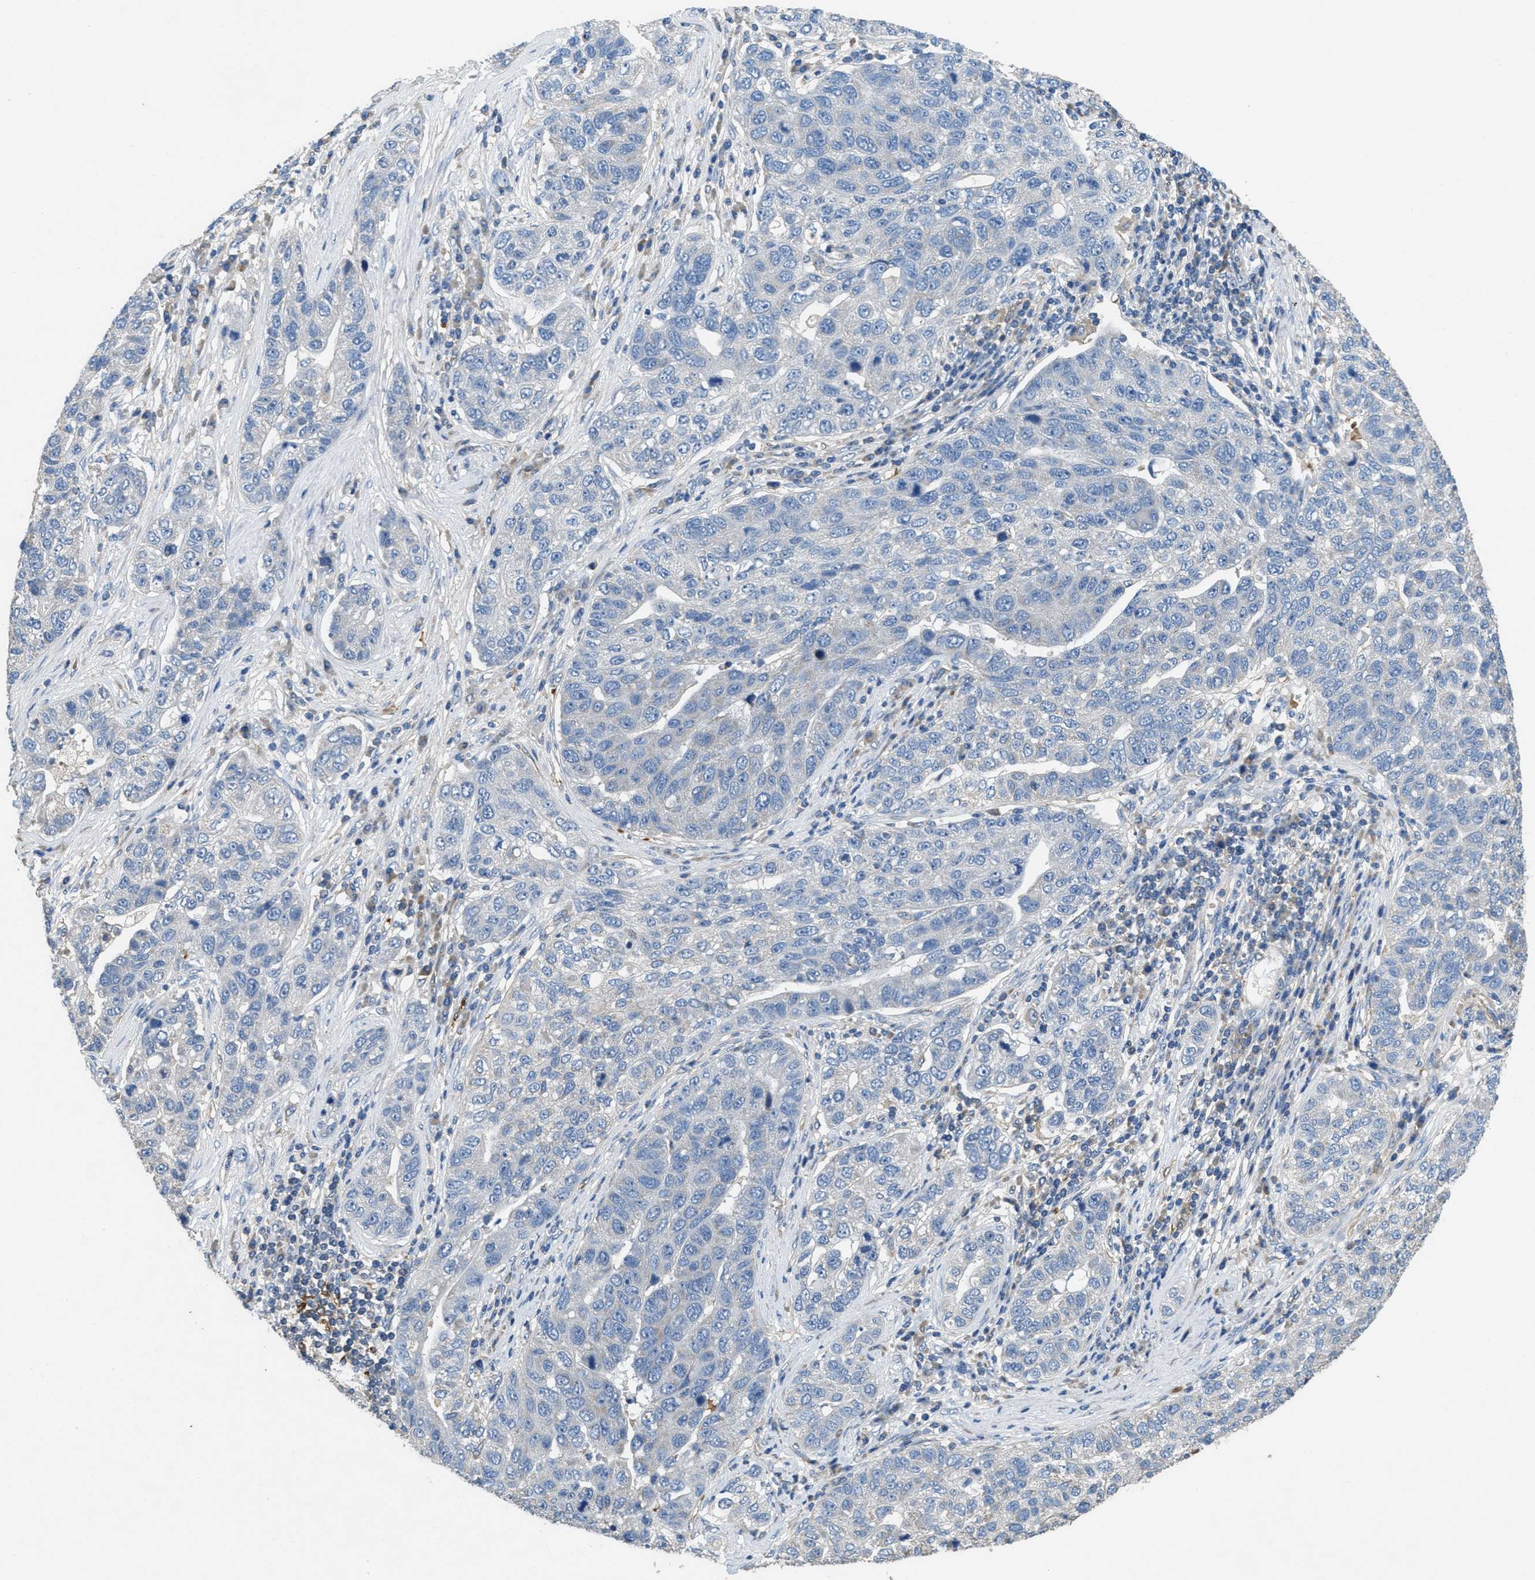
{"staining": {"intensity": "negative", "quantity": "none", "location": "none"}, "tissue": "pancreatic cancer", "cell_type": "Tumor cells", "image_type": "cancer", "snomed": [{"axis": "morphology", "description": "Adenocarcinoma, NOS"}, {"axis": "topography", "description": "Pancreas"}], "caption": "This is a histopathology image of immunohistochemistry (IHC) staining of pancreatic adenocarcinoma, which shows no expression in tumor cells.", "gene": "DGKE", "patient": {"sex": "female", "age": 61}}